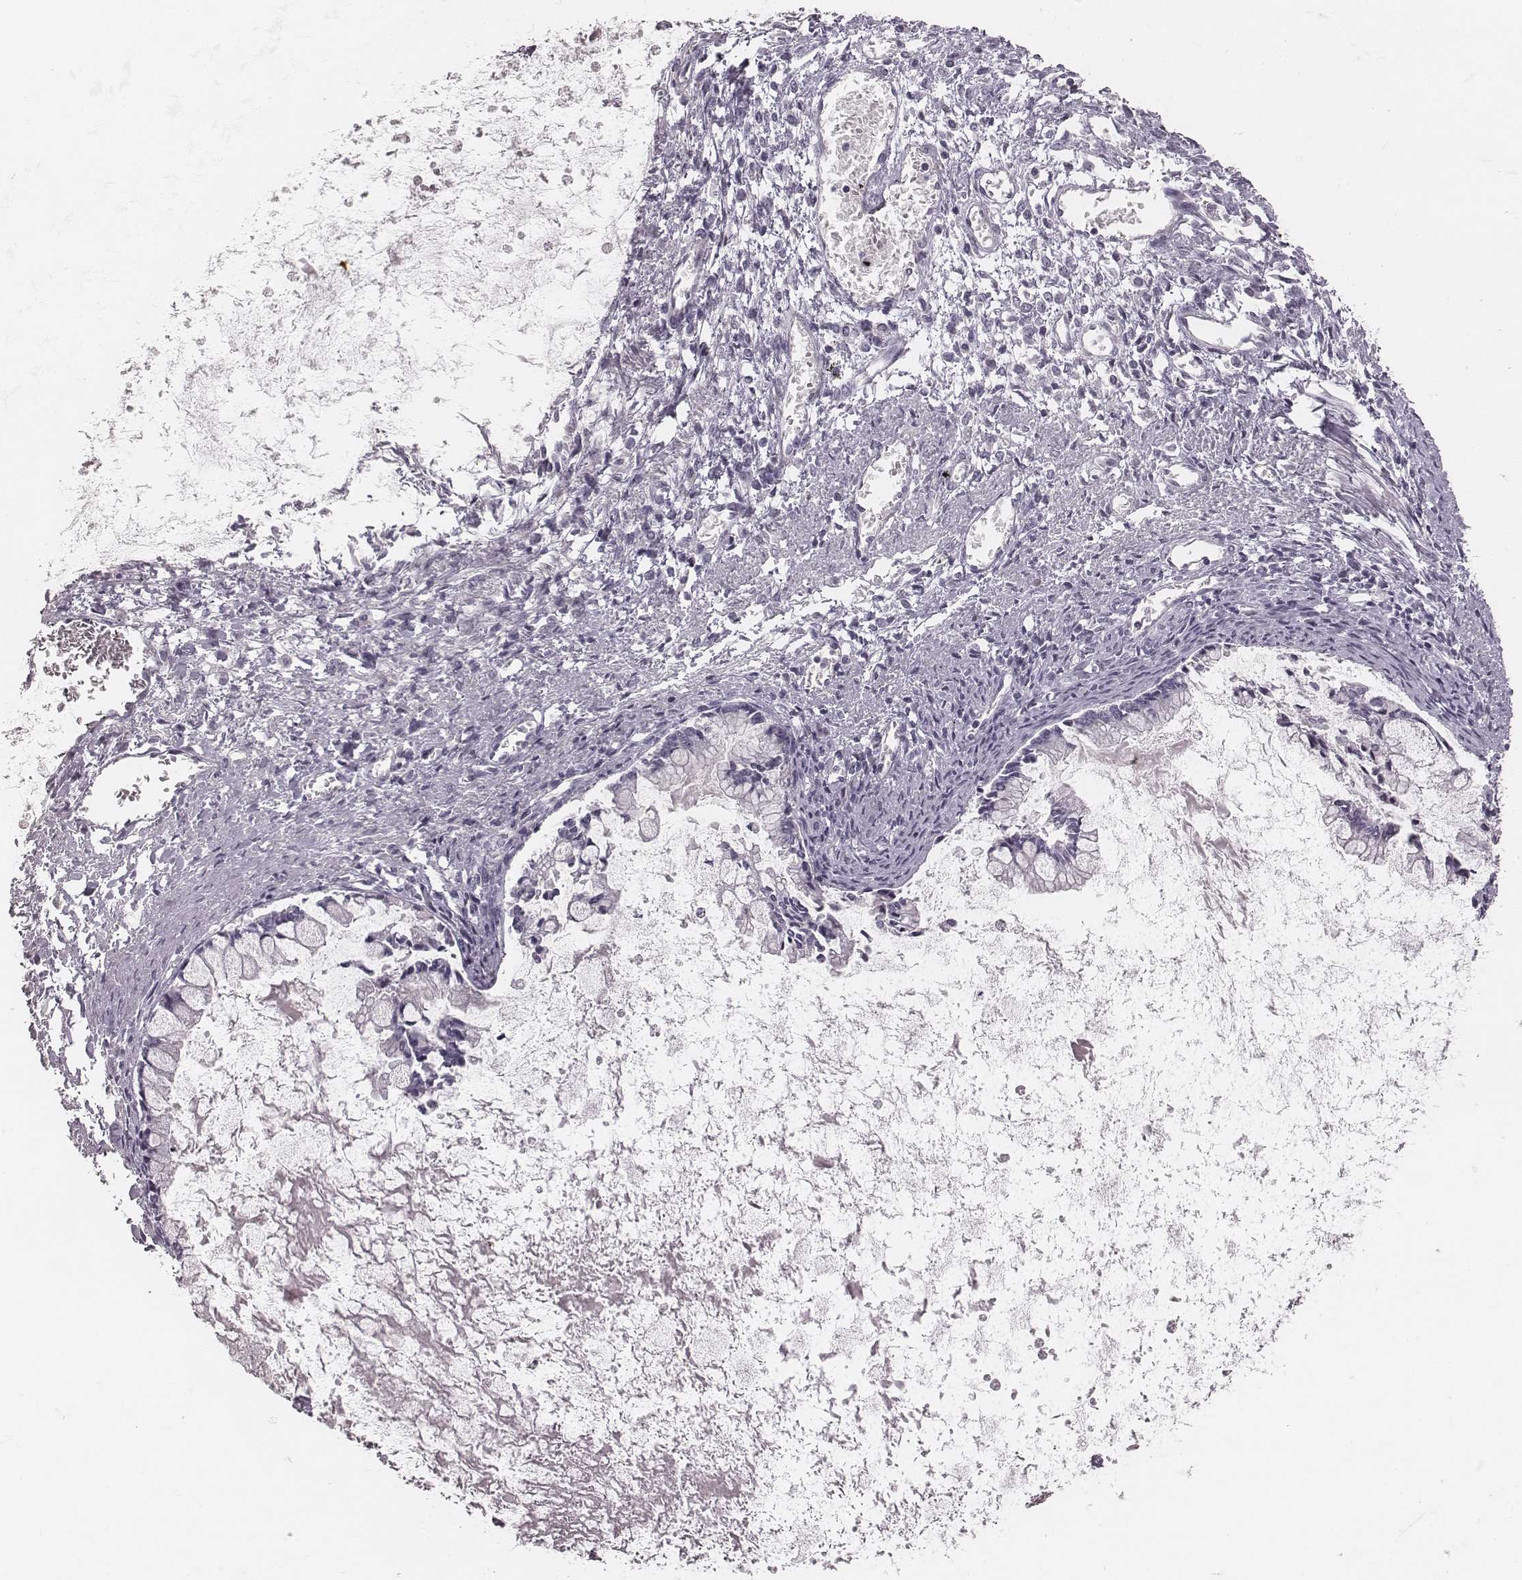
{"staining": {"intensity": "negative", "quantity": "none", "location": "none"}, "tissue": "ovarian cancer", "cell_type": "Tumor cells", "image_type": "cancer", "snomed": [{"axis": "morphology", "description": "Cystadenocarcinoma, mucinous, NOS"}, {"axis": "topography", "description": "Ovary"}], "caption": "The histopathology image displays no significant positivity in tumor cells of ovarian mucinous cystadenocarcinoma. Nuclei are stained in blue.", "gene": "SPA17", "patient": {"sex": "female", "age": 67}}